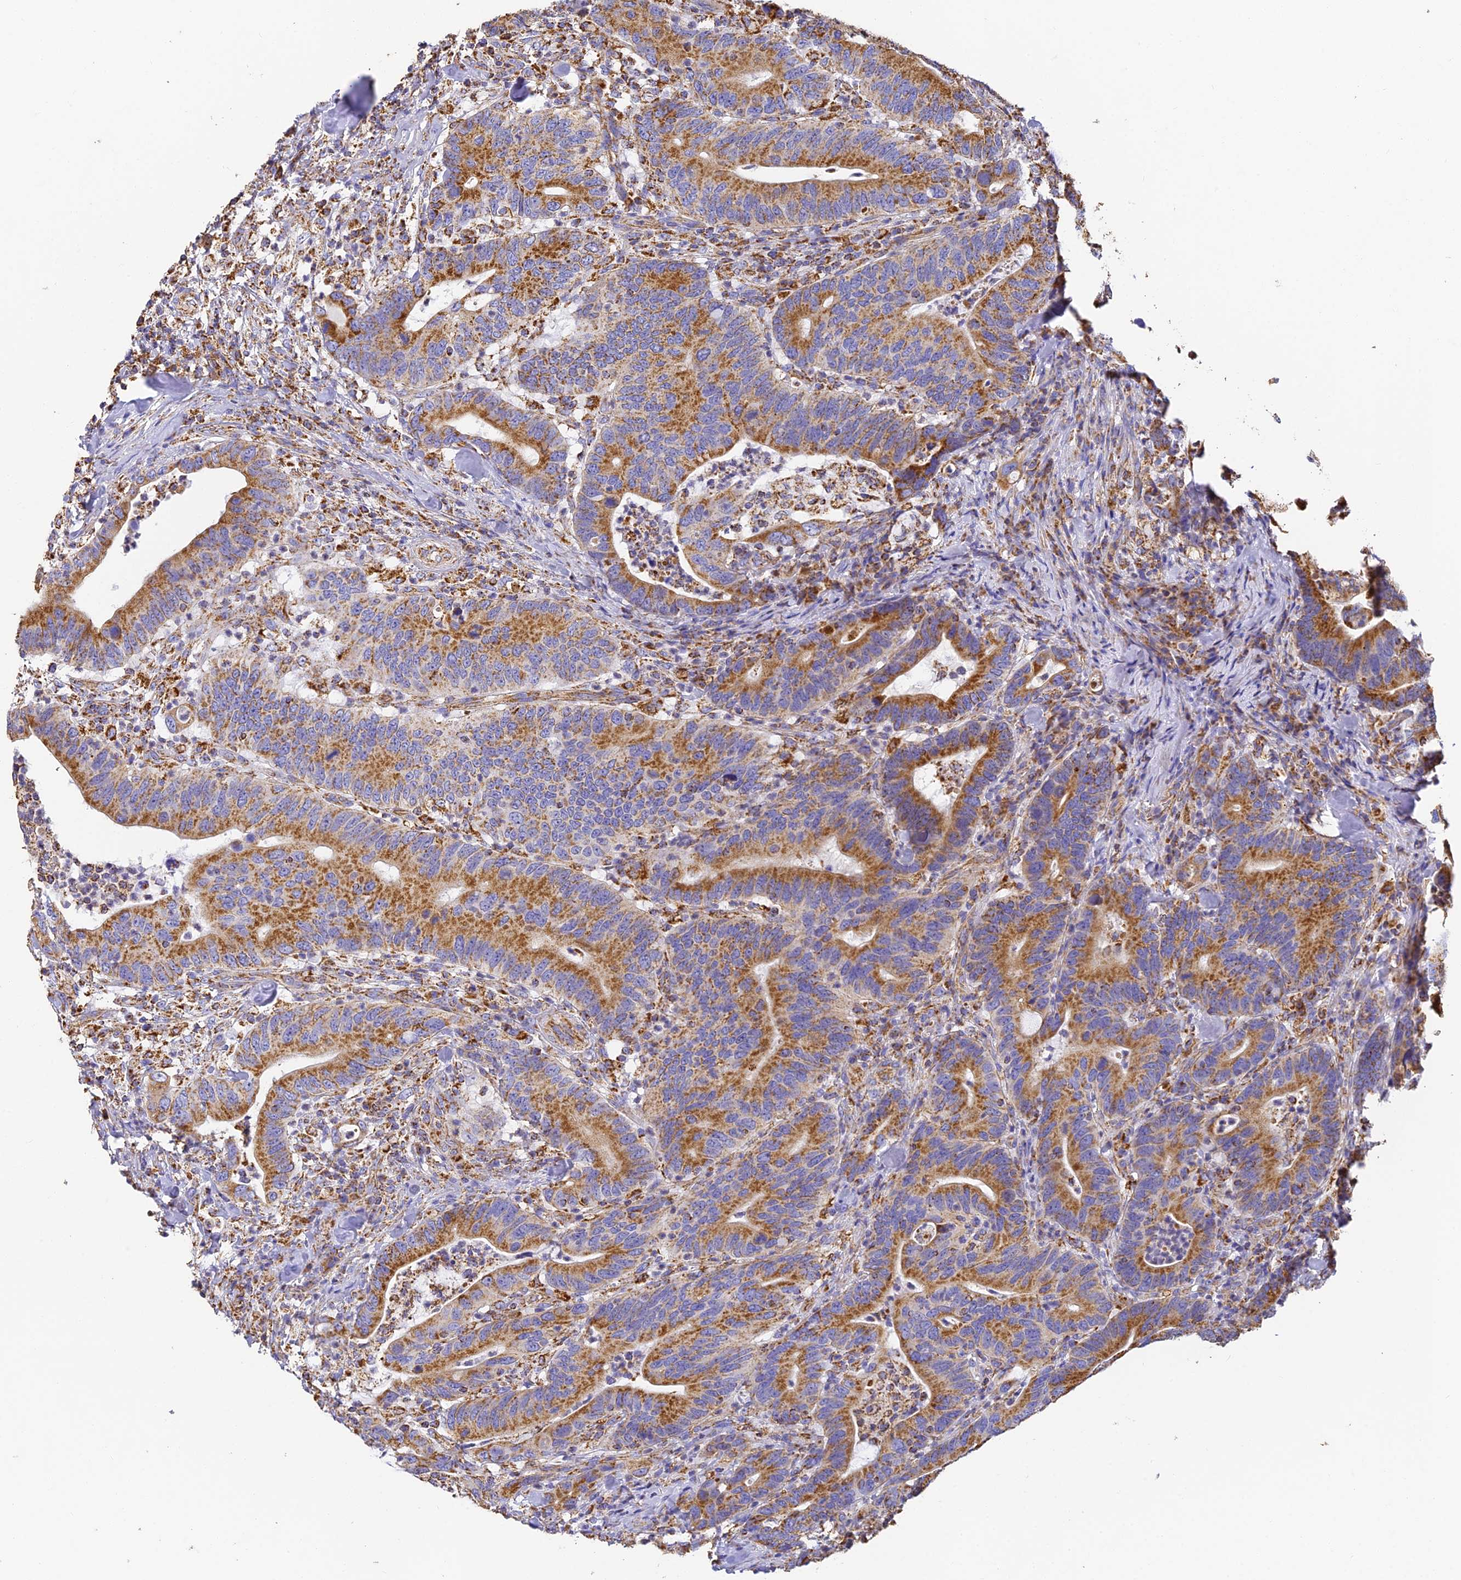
{"staining": {"intensity": "strong", "quantity": ">75%", "location": "cytoplasmic/membranous"}, "tissue": "colorectal cancer", "cell_type": "Tumor cells", "image_type": "cancer", "snomed": [{"axis": "morphology", "description": "Adenocarcinoma, NOS"}, {"axis": "topography", "description": "Colon"}], "caption": "Tumor cells exhibit high levels of strong cytoplasmic/membranous expression in about >75% of cells in human colorectal cancer. Nuclei are stained in blue.", "gene": "COX6C", "patient": {"sex": "female", "age": 66}}